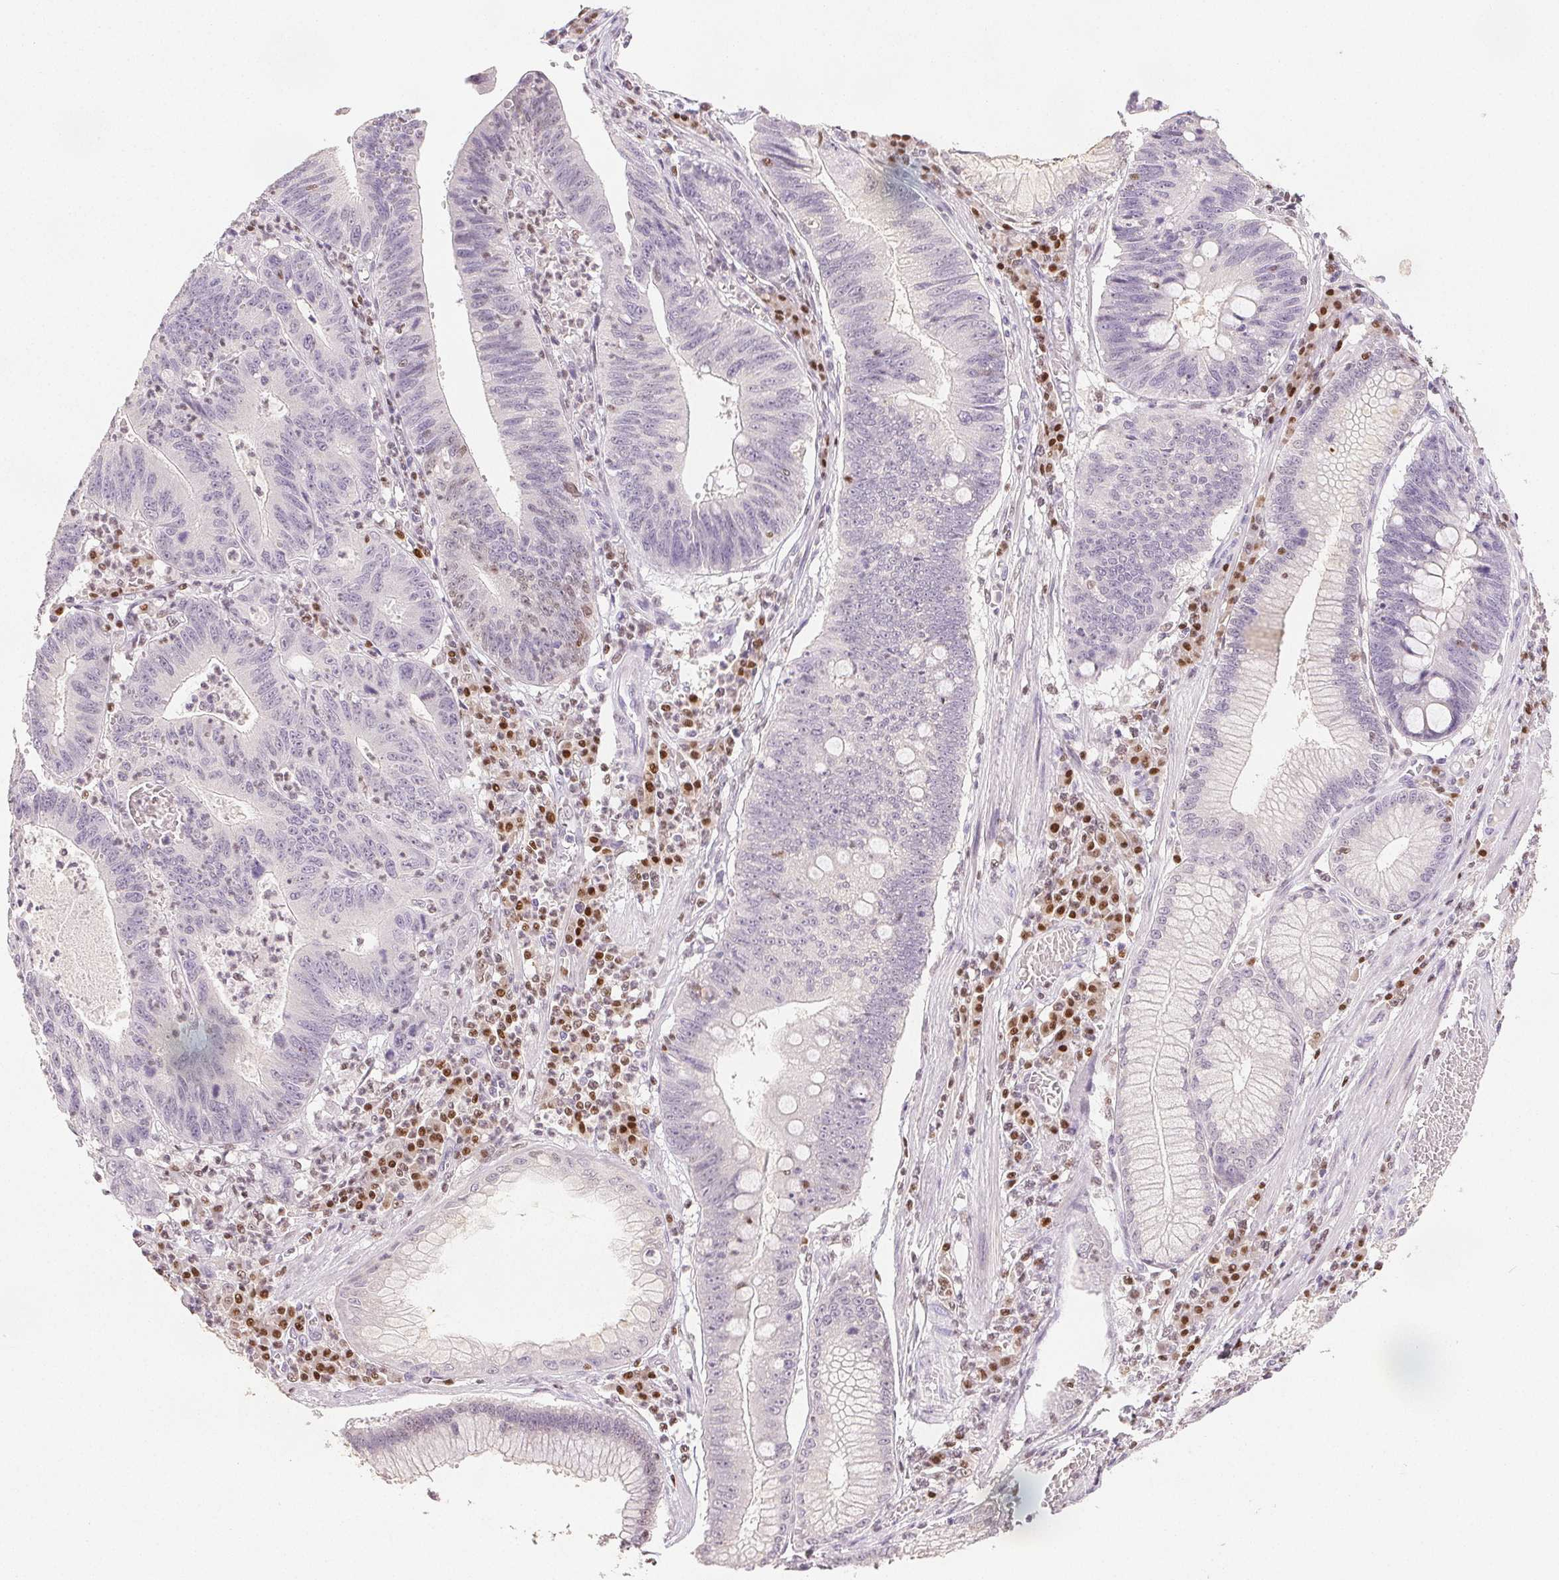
{"staining": {"intensity": "negative", "quantity": "none", "location": "none"}, "tissue": "stomach cancer", "cell_type": "Tumor cells", "image_type": "cancer", "snomed": [{"axis": "morphology", "description": "Adenocarcinoma, NOS"}, {"axis": "topography", "description": "Stomach"}], "caption": "High power microscopy photomicrograph of an IHC micrograph of stomach cancer, revealing no significant staining in tumor cells.", "gene": "RUNX2", "patient": {"sex": "male", "age": 59}}